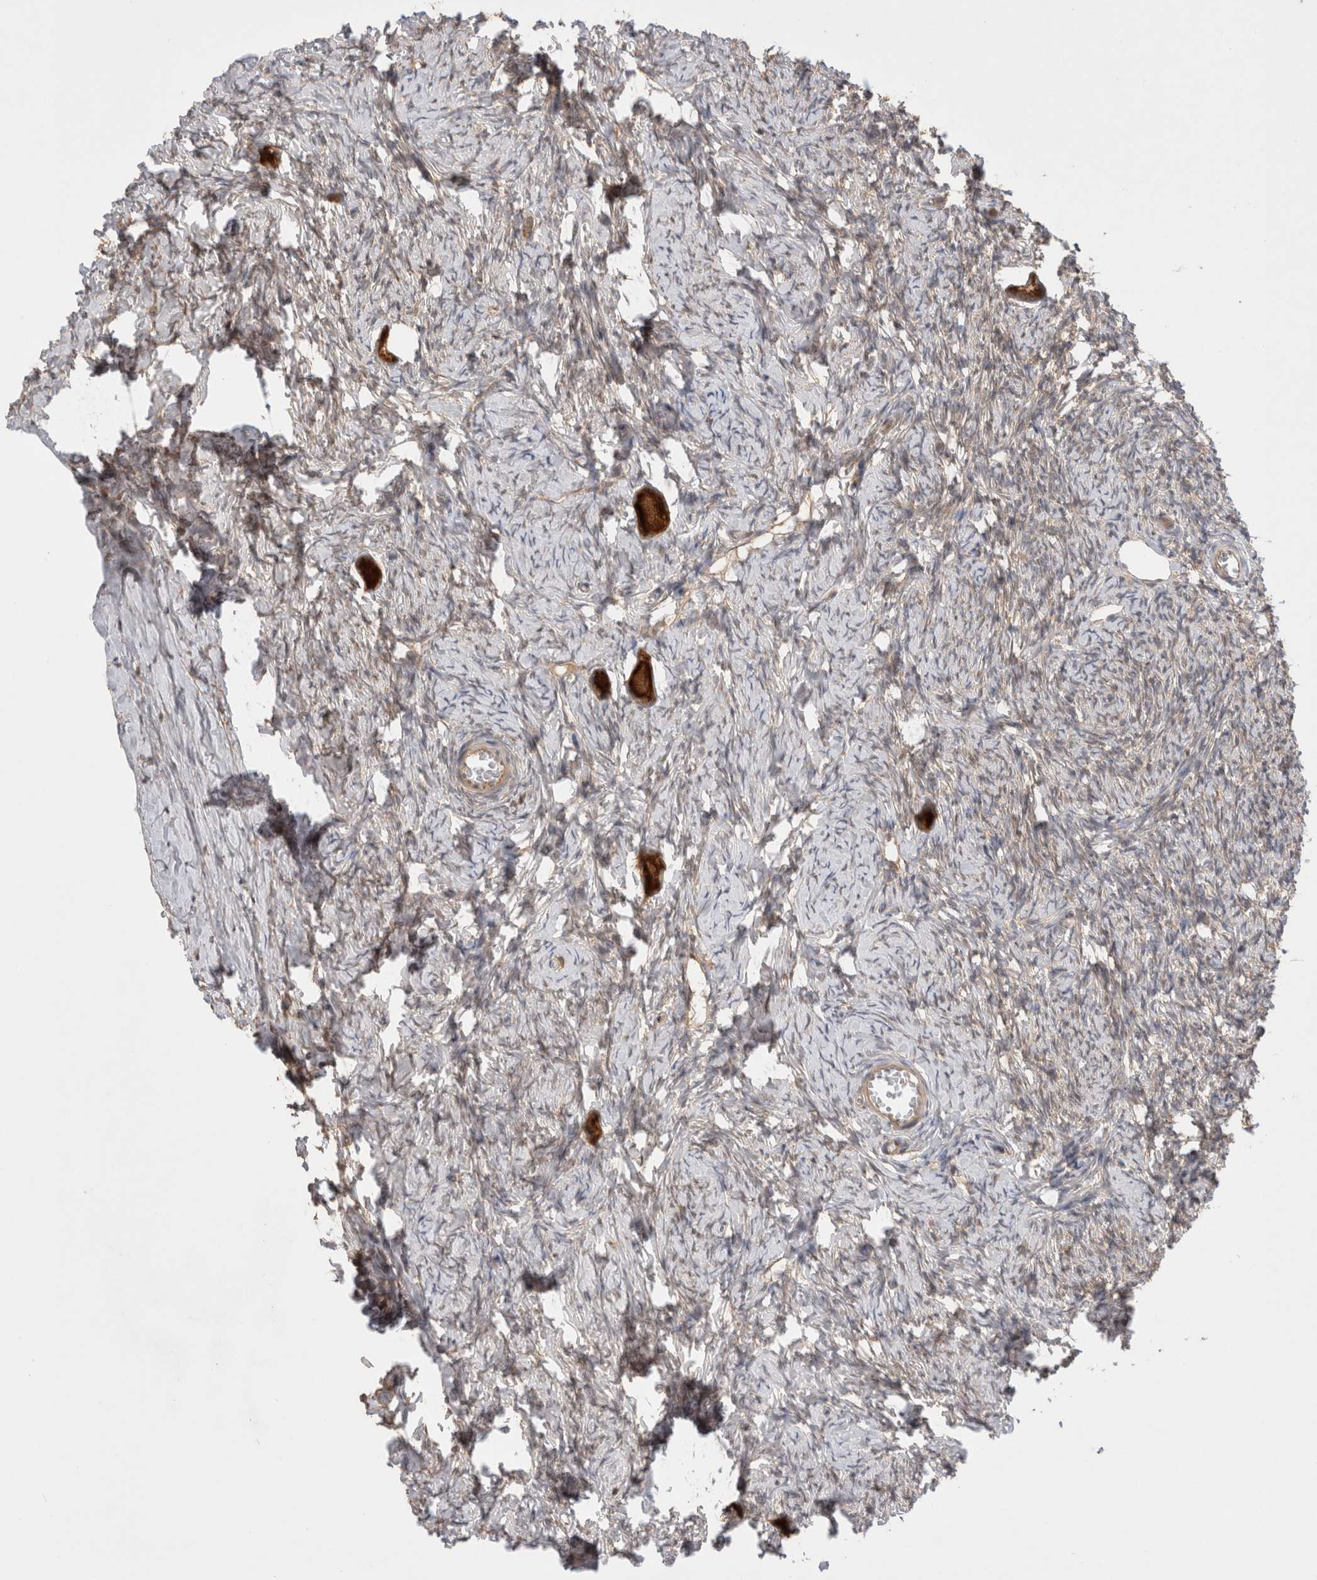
{"staining": {"intensity": "strong", "quantity": ">75%", "location": "cytoplasmic/membranous"}, "tissue": "ovary", "cell_type": "Follicle cells", "image_type": "normal", "snomed": [{"axis": "morphology", "description": "Normal tissue, NOS"}, {"axis": "topography", "description": "Ovary"}], "caption": "DAB immunohistochemical staining of benign ovary reveals strong cytoplasmic/membranous protein staining in approximately >75% of follicle cells.", "gene": "VPS28", "patient": {"sex": "female", "age": 27}}